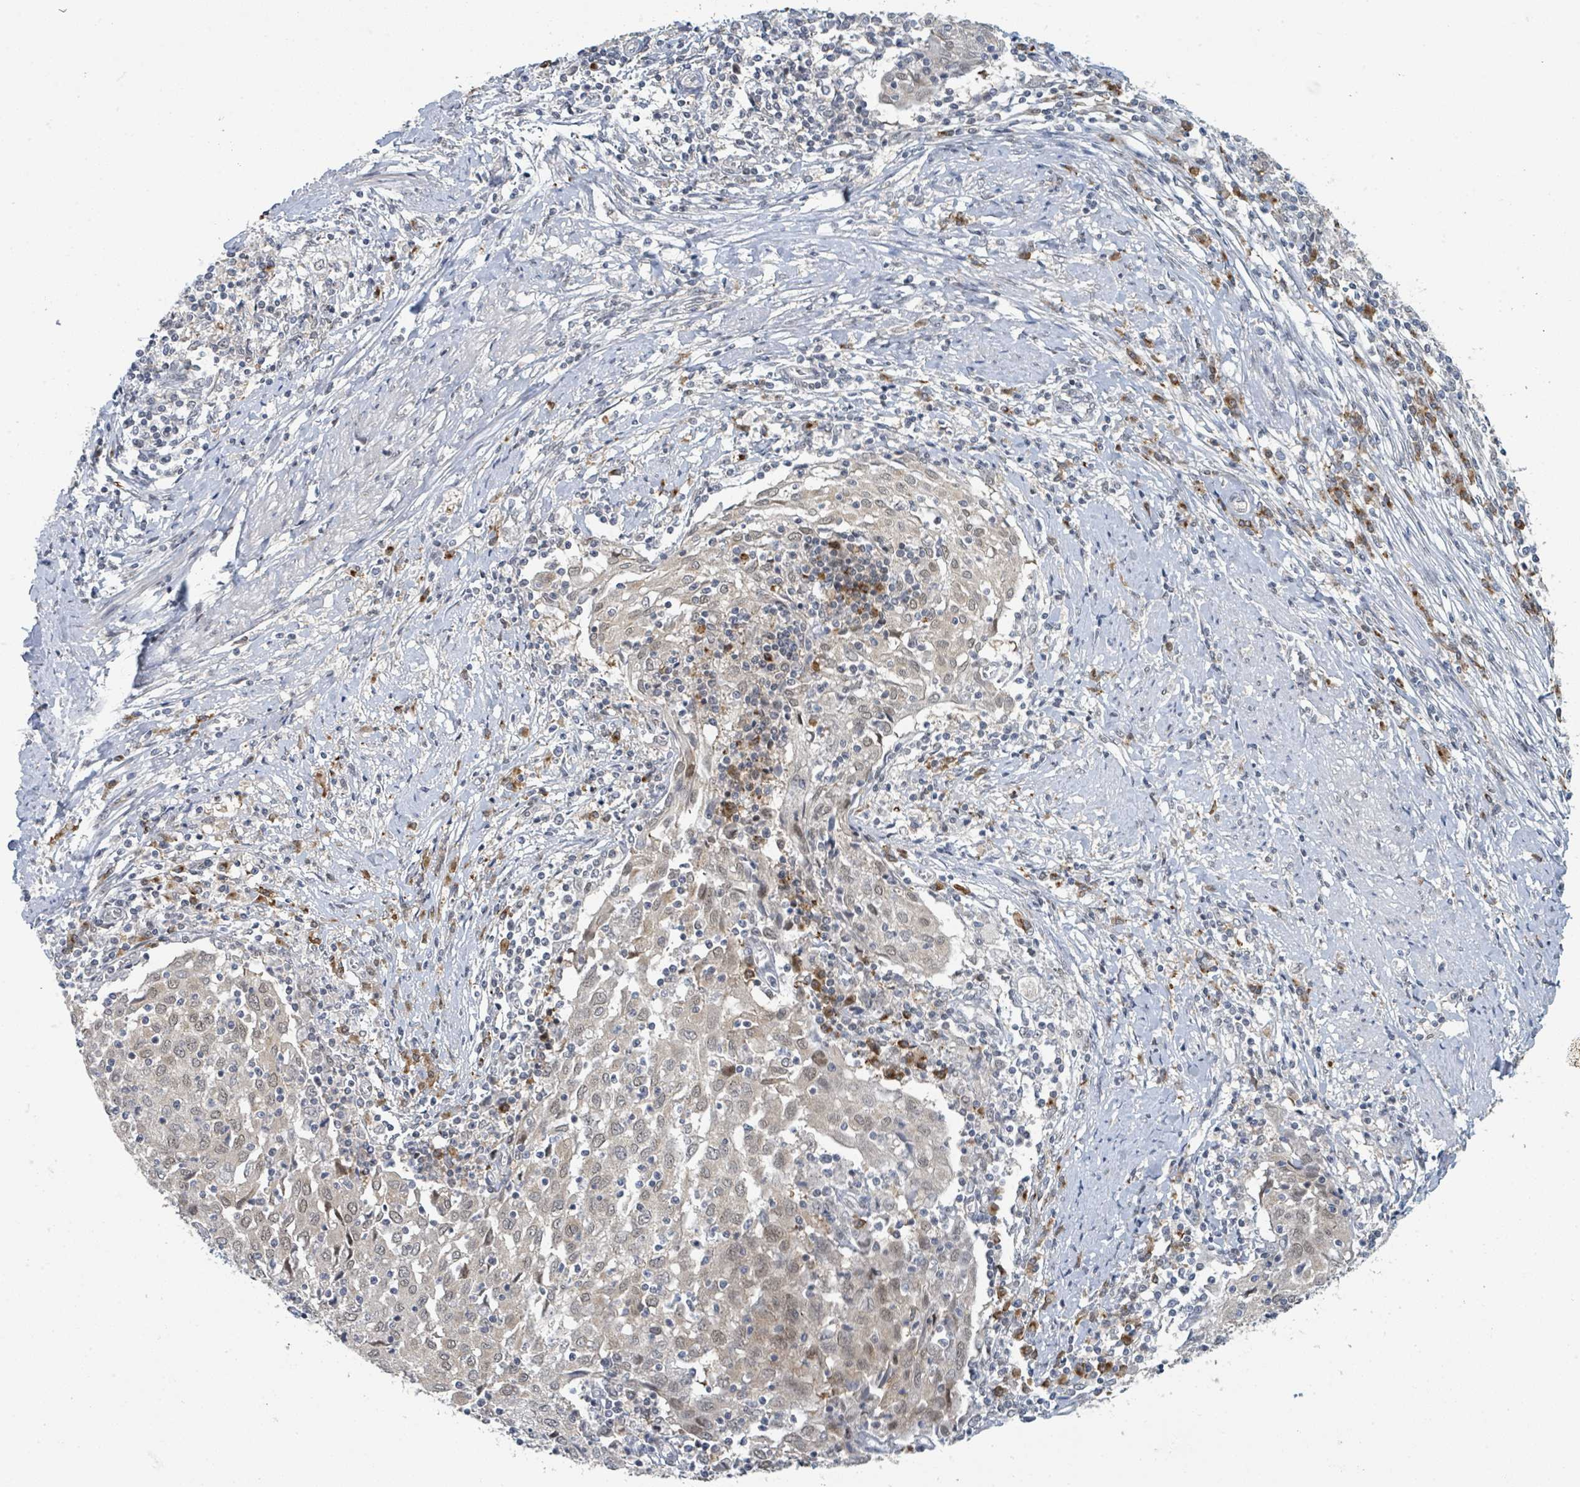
{"staining": {"intensity": "weak", "quantity": ">75%", "location": "cytoplasmic/membranous,nuclear"}, "tissue": "cervical cancer", "cell_type": "Tumor cells", "image_type": "cancer", "snomed": [{"axis": "morphology", "description": "Squamous cell carcinoma, NOS"}, {"axis": "topography", "description": "Cervix"}], "caption": "Cervical cancer stained with IHC exhibits weak cytoplasmic/membranous and nuclear positivity in about >75% of tumor cells. (brown staining indicates protein expression, while blue staining denotes nuclei).", "gene": "ANKRD55", "patient": {"sex": "female", "age": 52}}